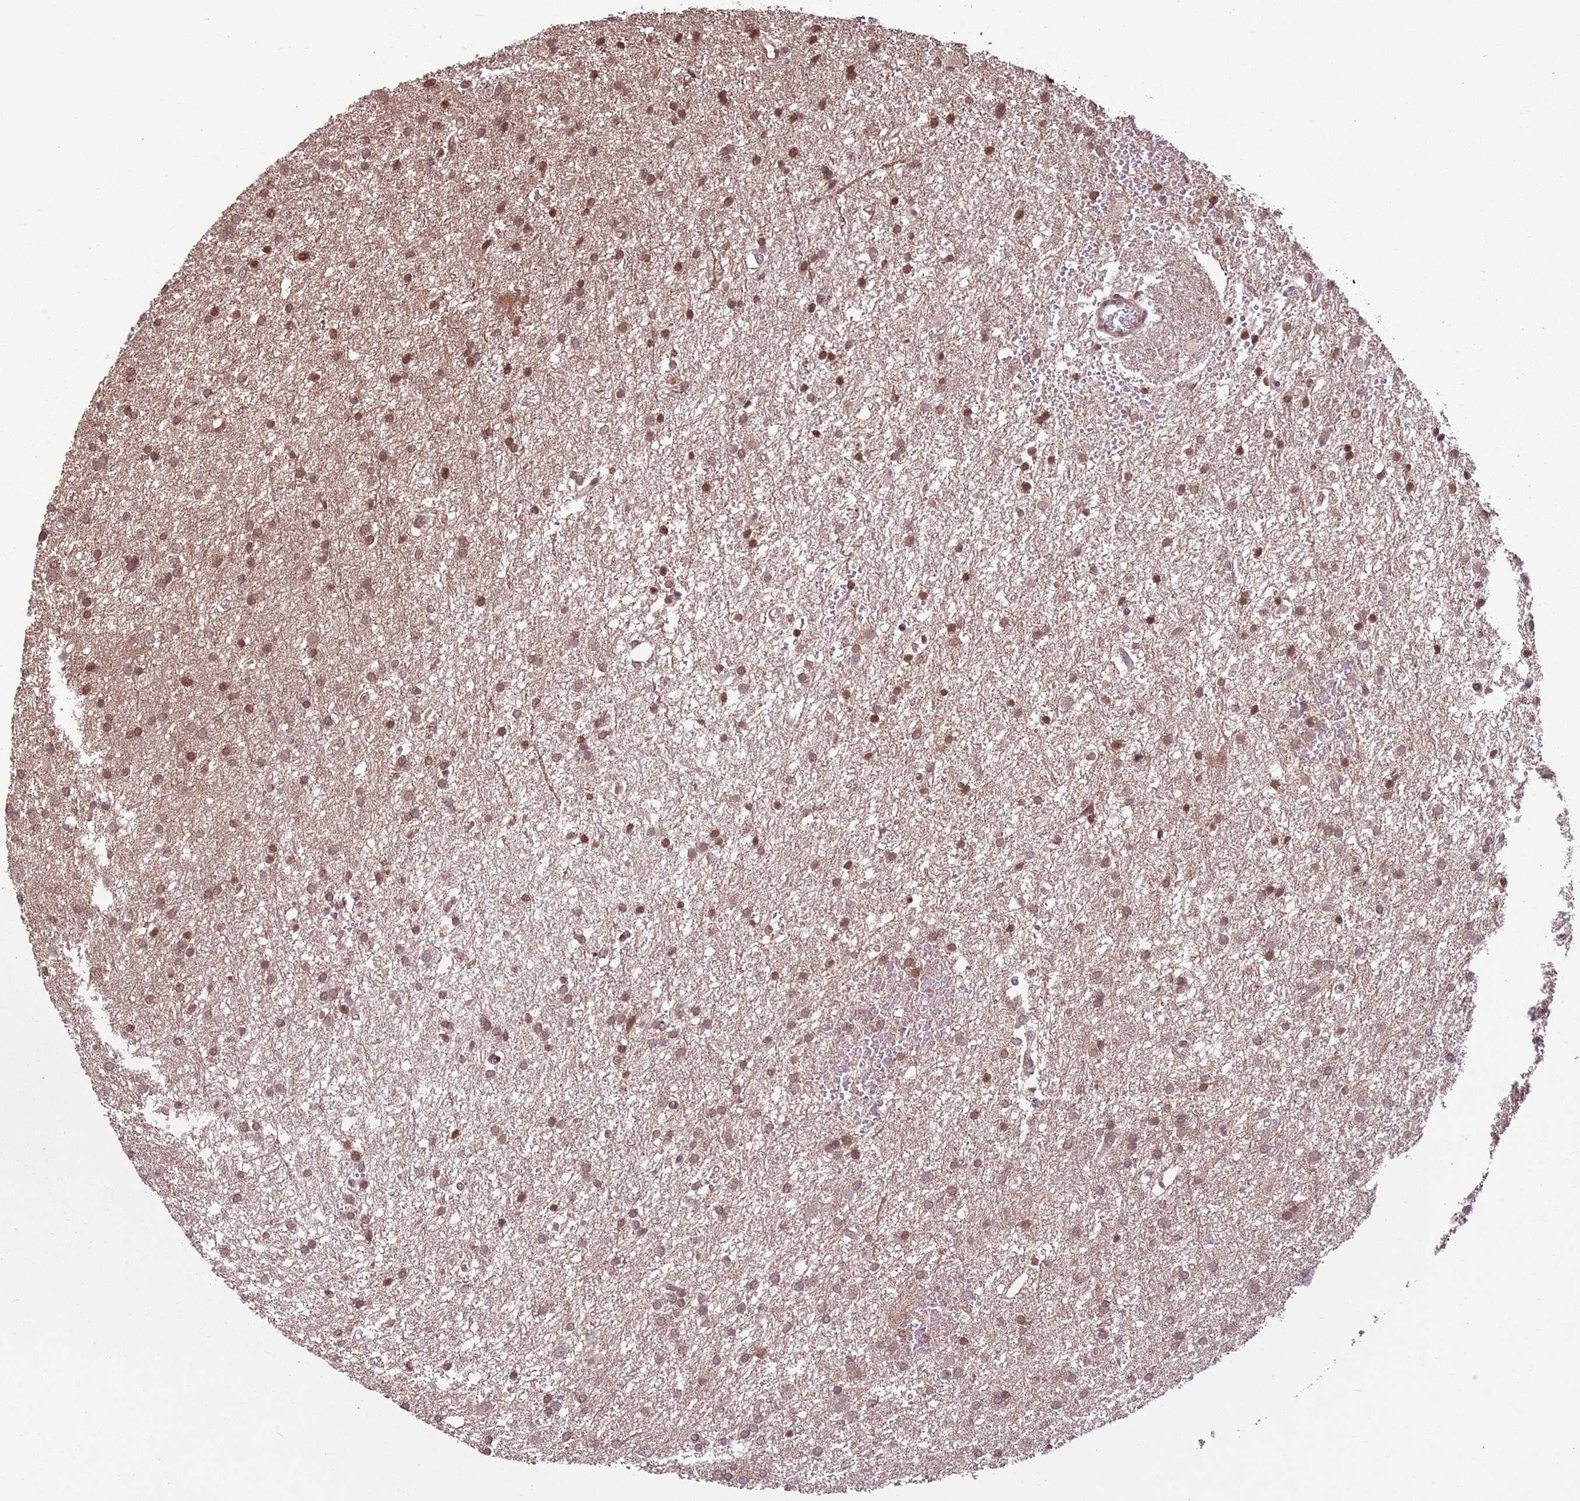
{"staining": {"intensity": "moderate", "quantity": "25%-75%", "location": "nuclear"}, "tissue": "glioma", "cell_type": "Tumor cells", "image_type": "cancer", "snomed": [{"axis": "morphology", "description": "Glioma, malignant, High grade"}, {"axis": "topography", "description": "Brain"}], "caption": "Glioma stained for a protein reveals moderate nuclear positivity in tumor cells.", "gene": "CAPN9", "patient": {"sex": "female", "age": 50}}